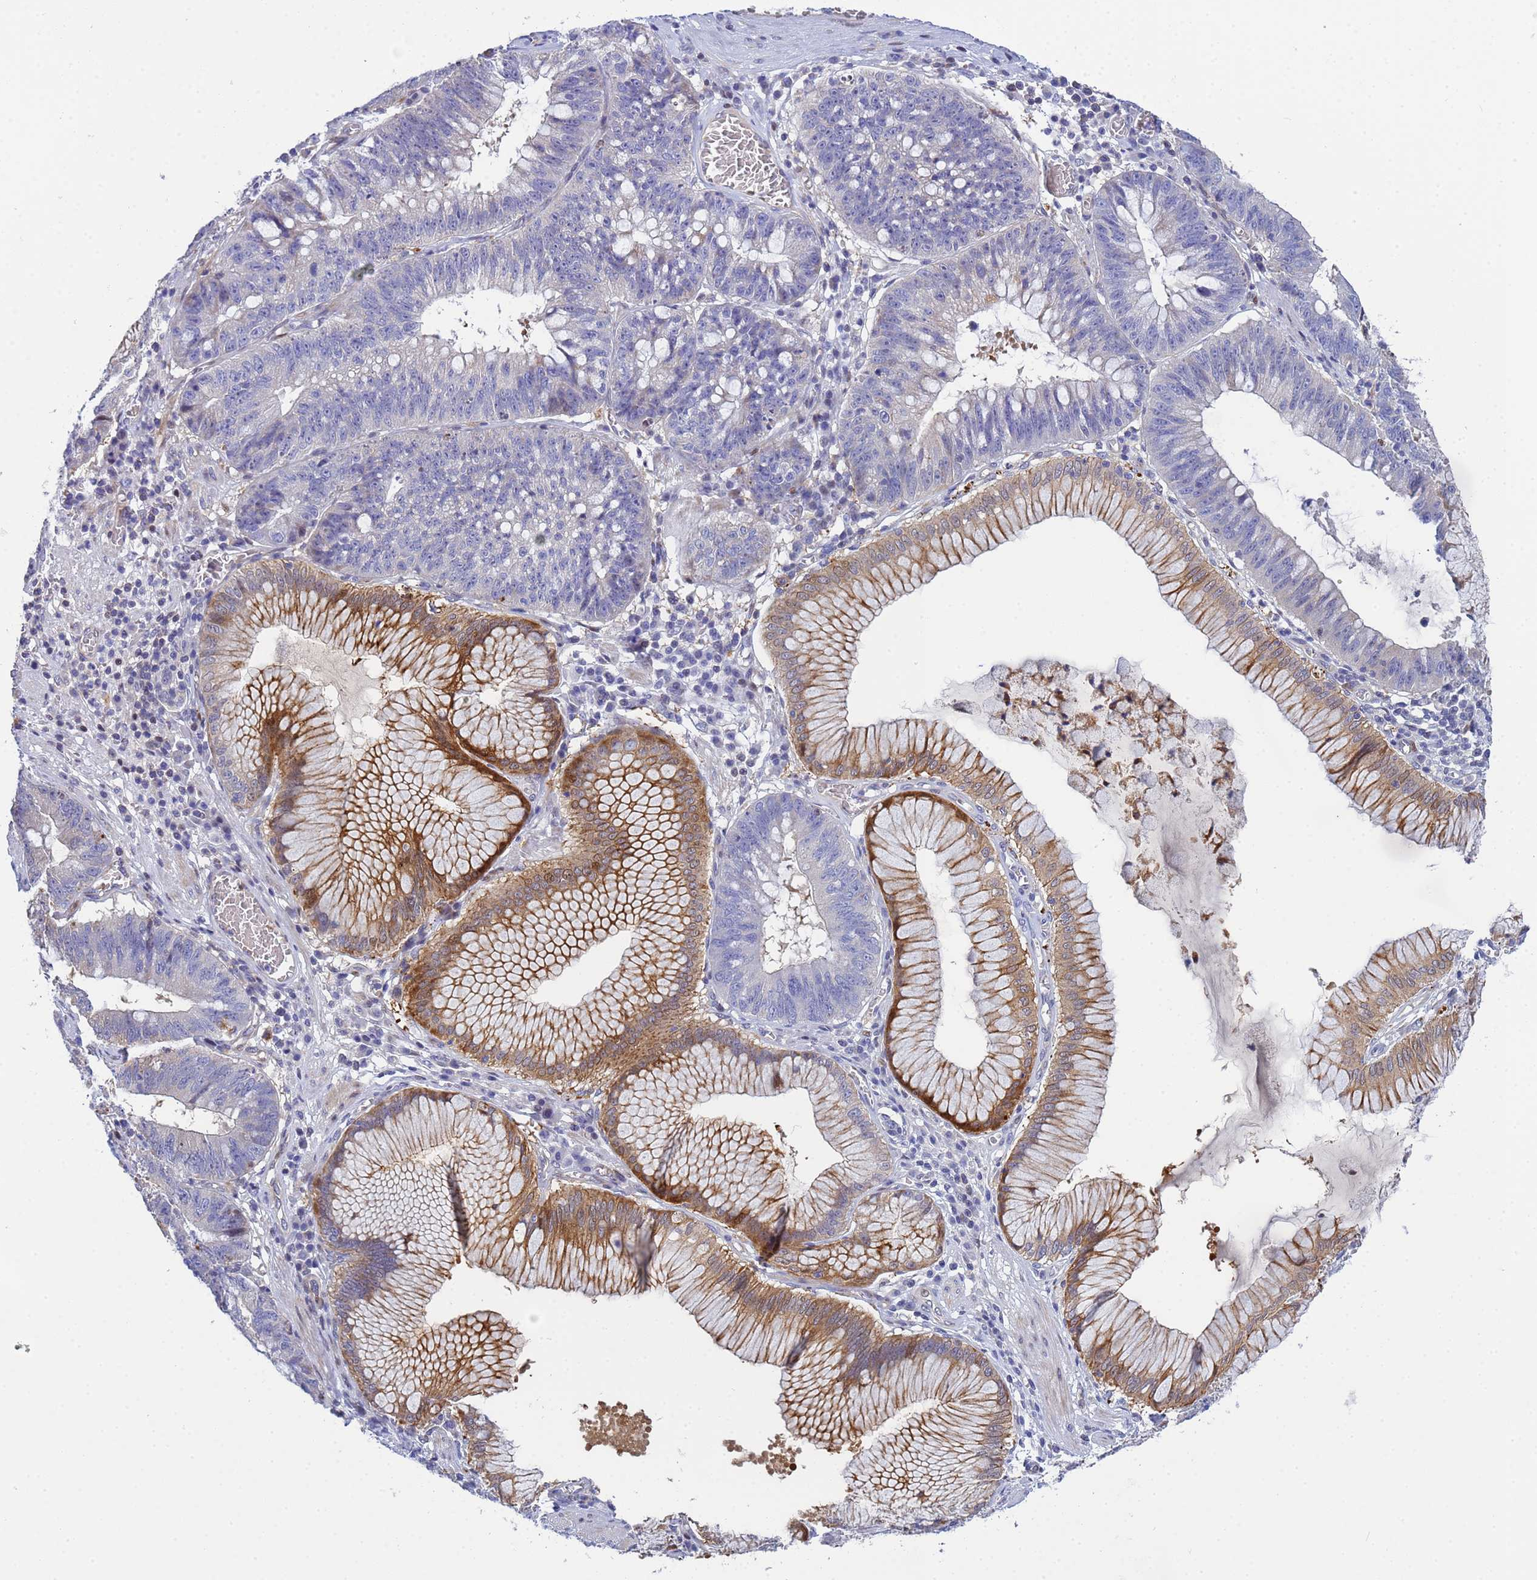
{"staining": {"intensity": "negative", "quantity": "none", "location": "none"}, "tissue": "stomach cancer", "cell_type": "Tumor cells", "image_type": "cancer", "snomed": [{"axis": "morphology", "description": "Adenocarcinoma, NOS"}, {"axis": "topography", "description": "Stomach"}], "caption": "The micrograph shows no staining of tumor cells in stomach cancer (adenocarcinoma). Nuclei are stained in blue.", "gene": "PPP6R1", "patient": {"sex": "male", "age": 59}}